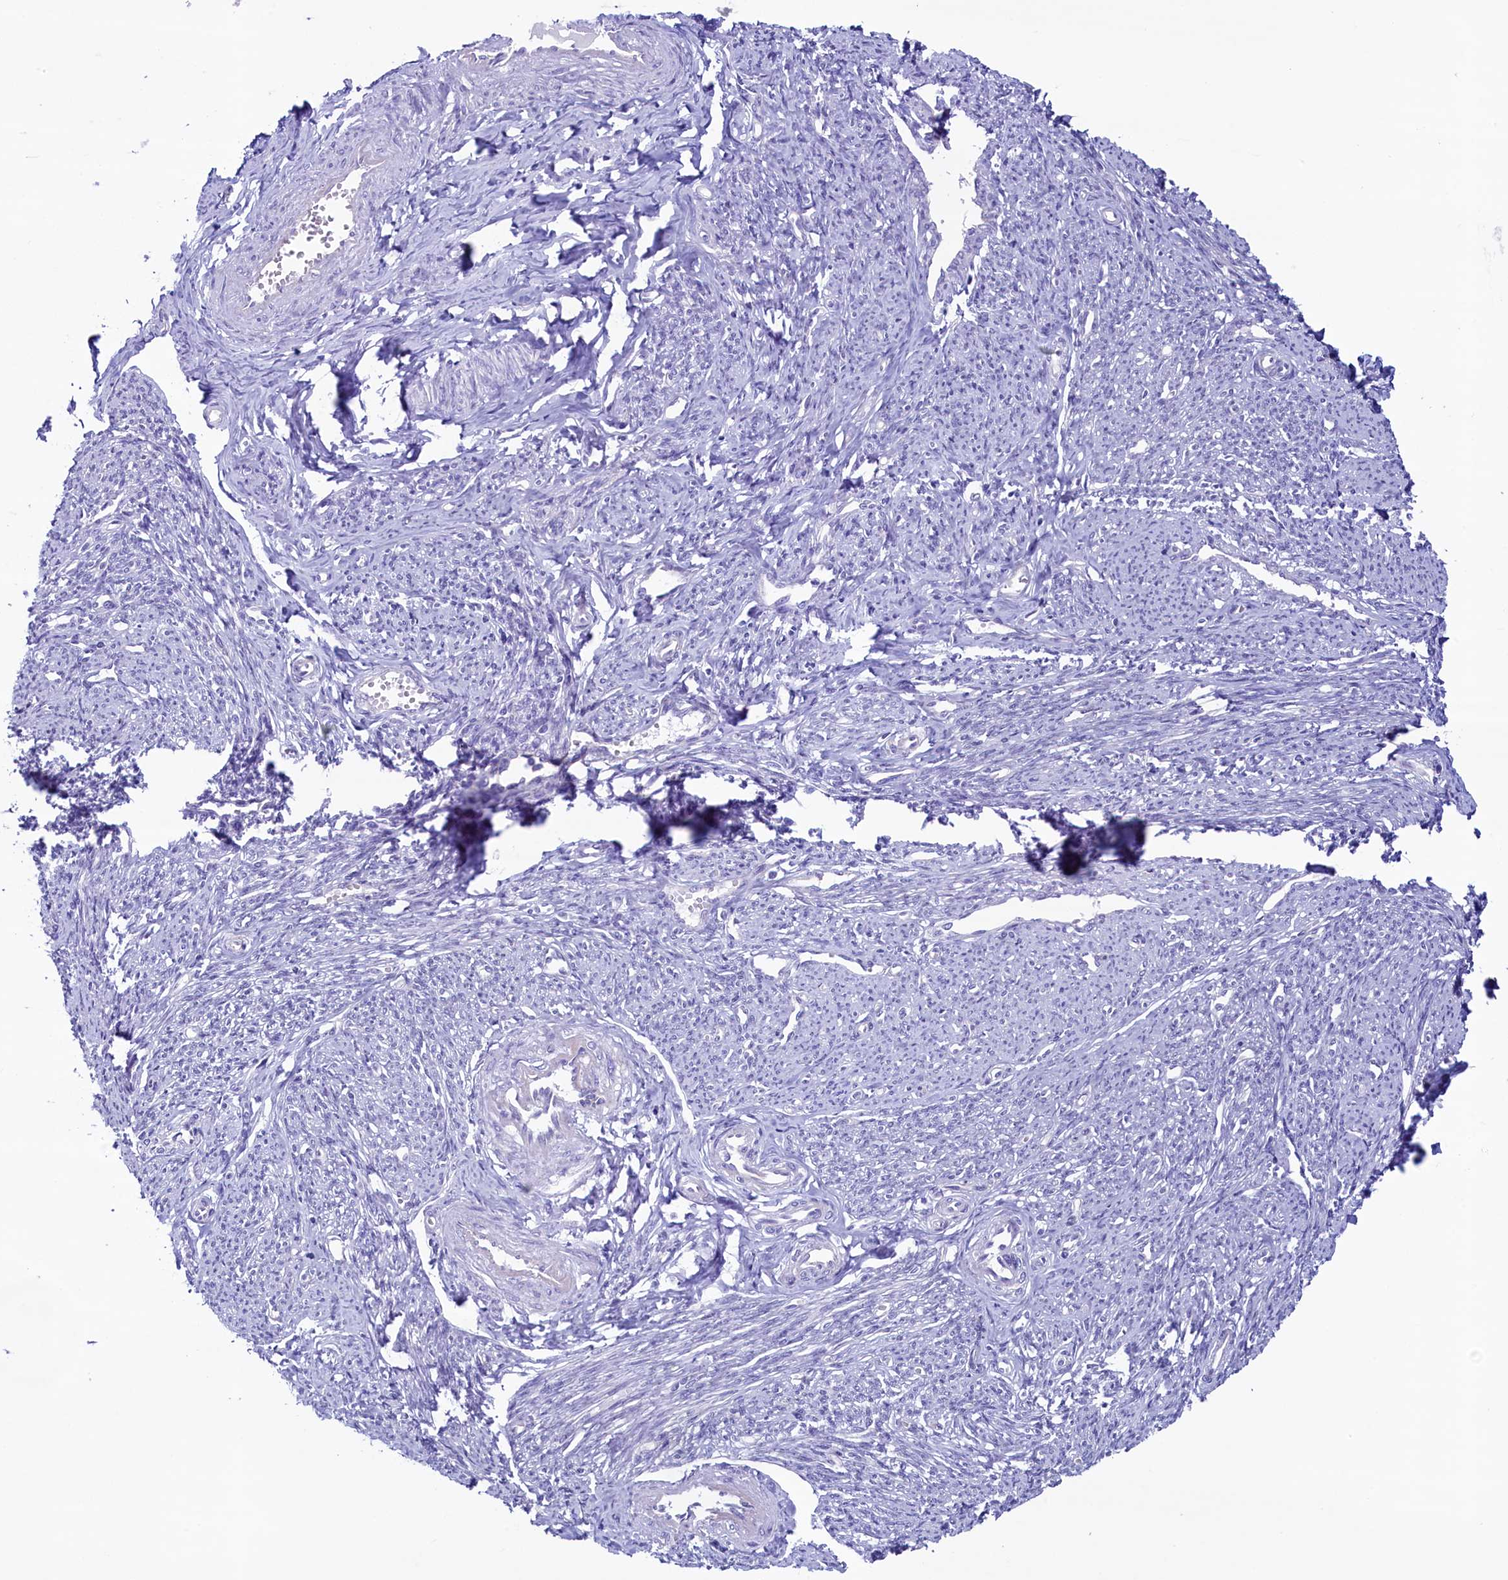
{"staining": {"intensity": "negative", "quantity": "none", "location": "none"}, "tissue": "smooth muscle", "cell_type": "Smooth muscle cells", "image_type": "normal", "snomed": [{"axis": "morphology", "description": "Normal tissue, NOS"}, {"axis": "topography", "description": "Smooth muscle"}, {"axis": "topography", "description": "Uterus"}], "caption": "Smooth muscle cells are negative for brown protein staining in unremarkable smooth muscle.", "gene": "KRBOX5", "patient": {"sex": "female", "age": 59}}